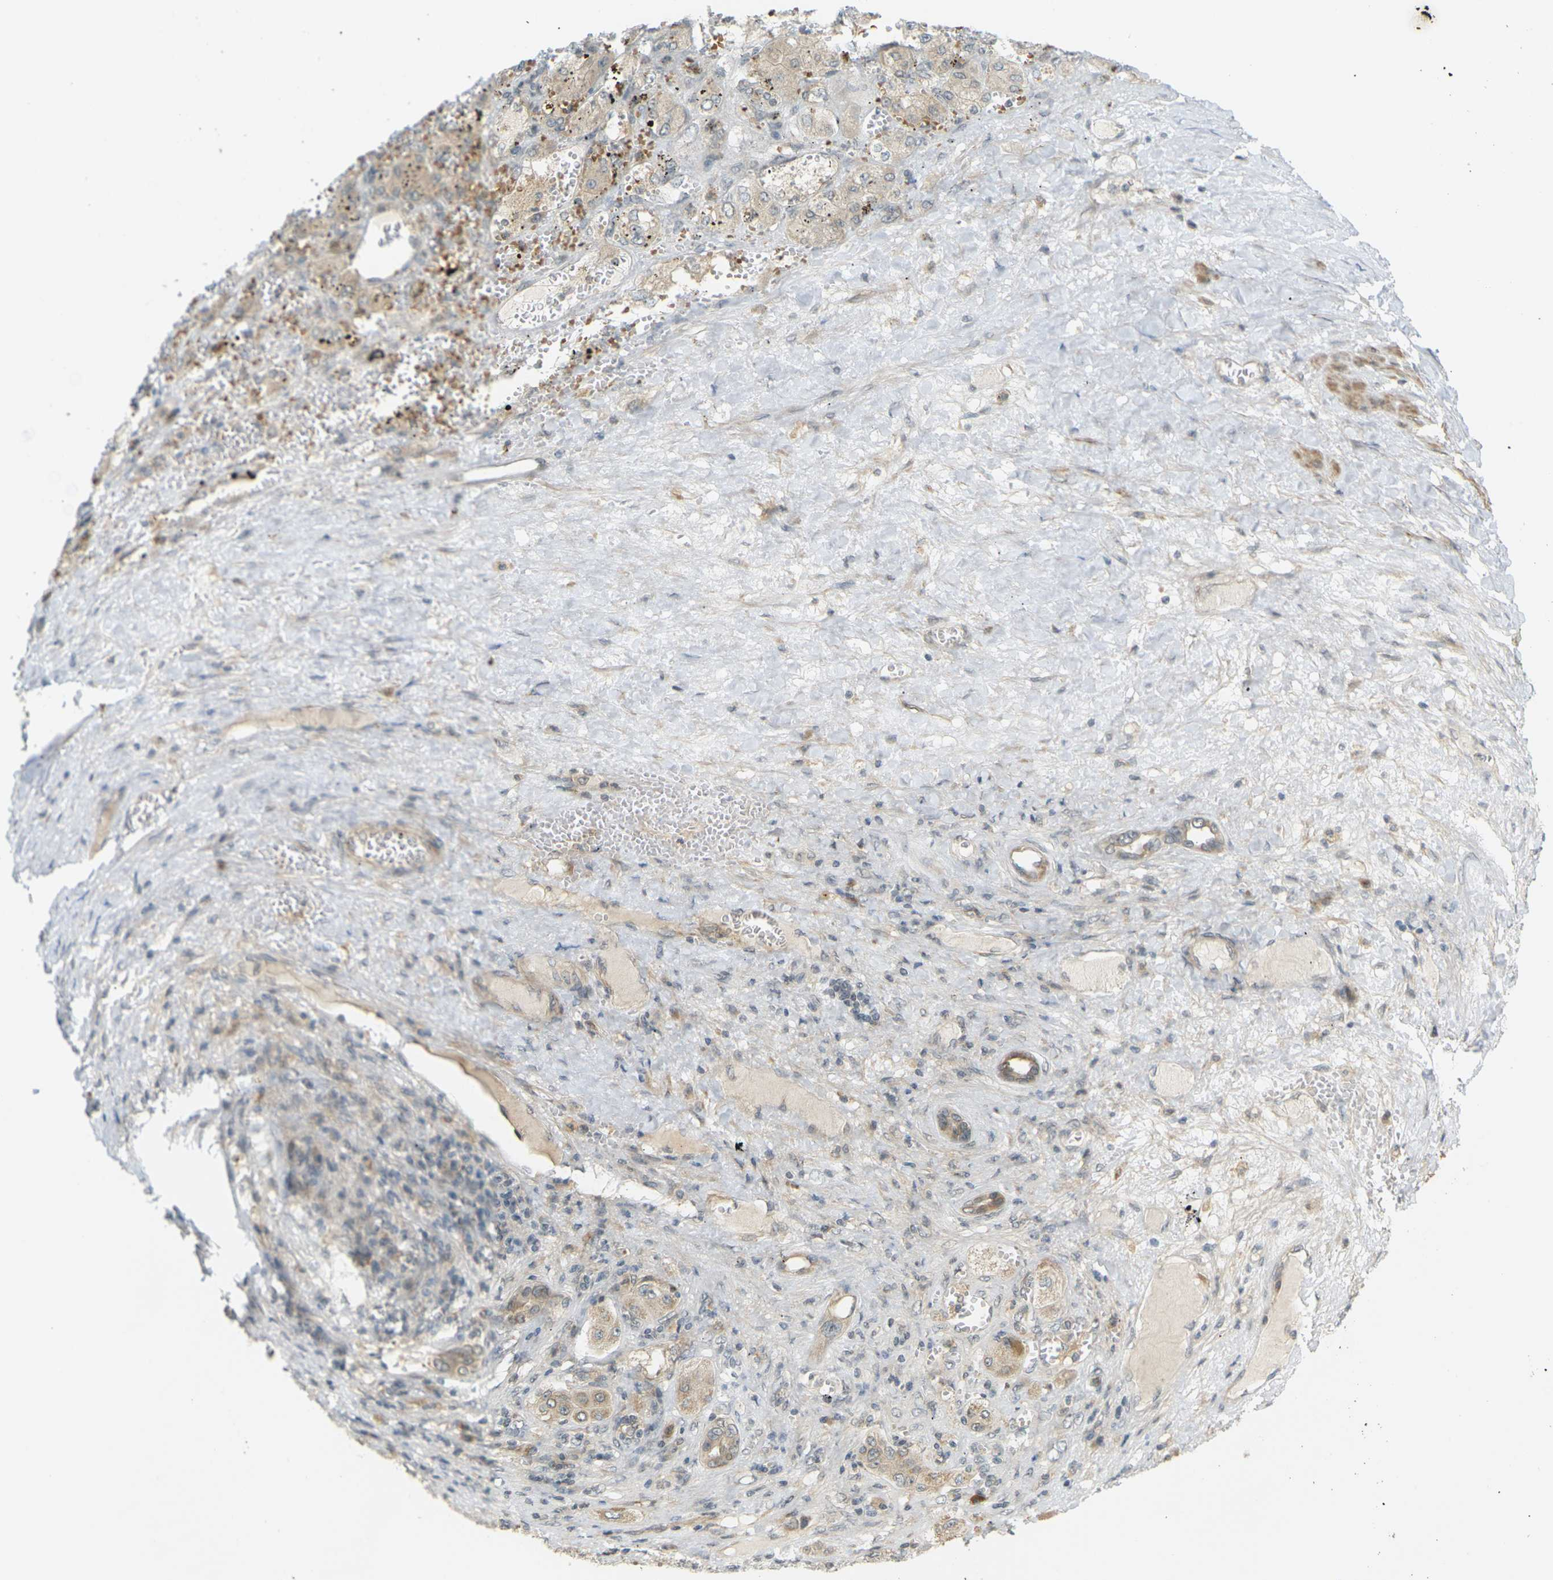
{"staining": {"intensity": "weak", "quantity": ">75%", "location": "cytoplasmic/membranous"}, "tissue": "liver cancer", "cell_type": "Tumor cells", "image_type": "cancer", "snomed": [{"axis": "morphology", "description": "Carcinoma, Hepatocellular, NOS"}, {"axis": "topography", "description": "Liver"}], "caption": "Immunohistochemical staining of human liver cancer (hepatocellular carcinoma) shows weak cytoplasmic/membranous protein staining in approximately >75% of tumor cells.", "gene": "SOCS6", "patient": {"sex": "female", "age": 73}}